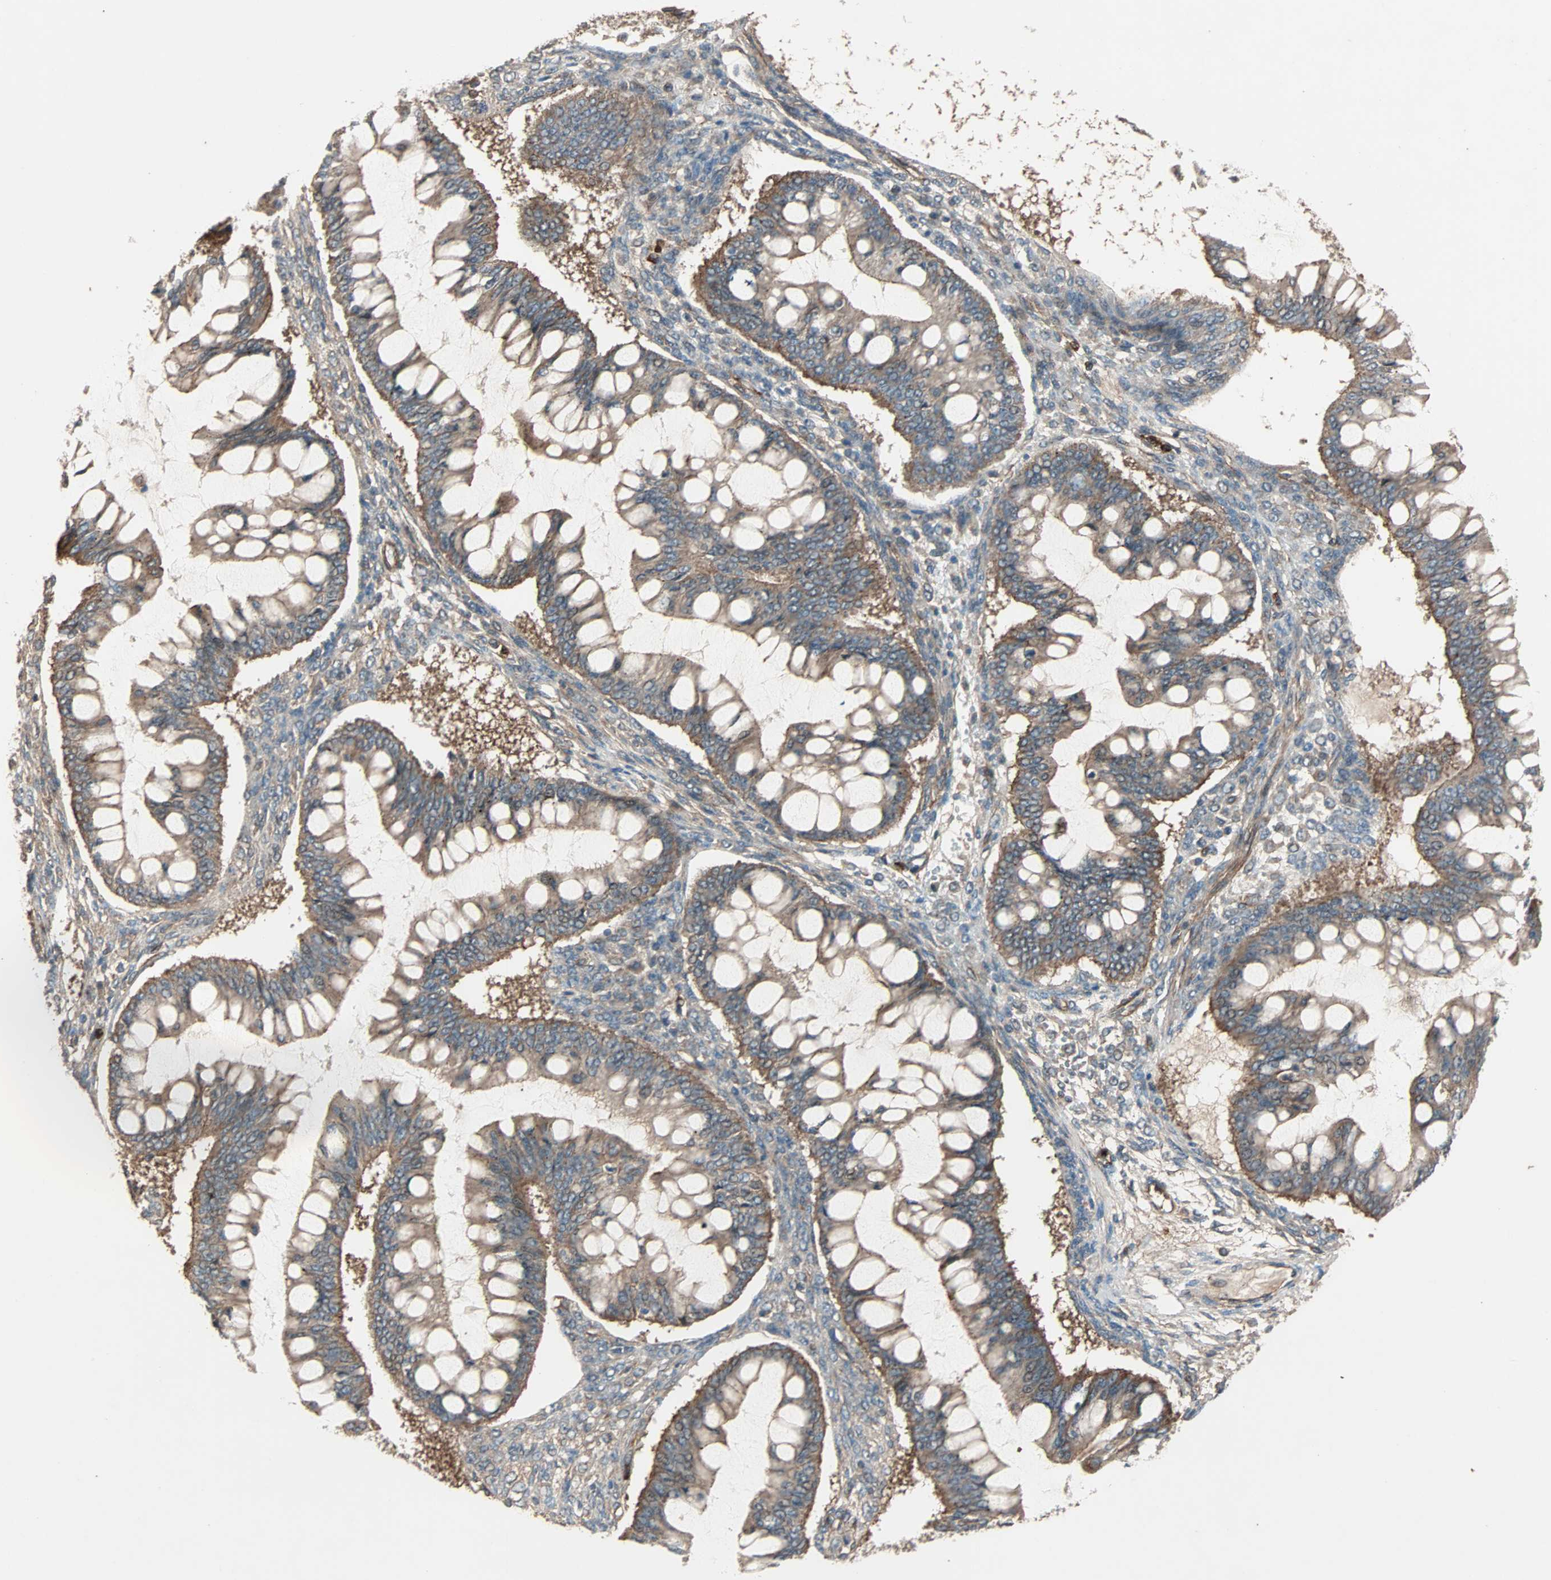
{"staining": {"intensity": "moderate", "quantity": ">75%", "location": "cytoplasmic/membranous"}, "tissue": "ovarian cancer", "cell_type": "Tumor cells", "image_type": "cancer", "snomed": [{"axis": "morphology", "description": "Cystadenocarcinoma, mucinous, NOS"}, {"axis": "topography", "description": "Ovary"}], "caption": "Mucinous cystadenocarcinoma (ovarian) tissue displays moderate cytoplasmic/membranous positivity in approximately >75% of tumor cells", "gene": "GCK", "patient": {"sex": "female", "age": 73}}